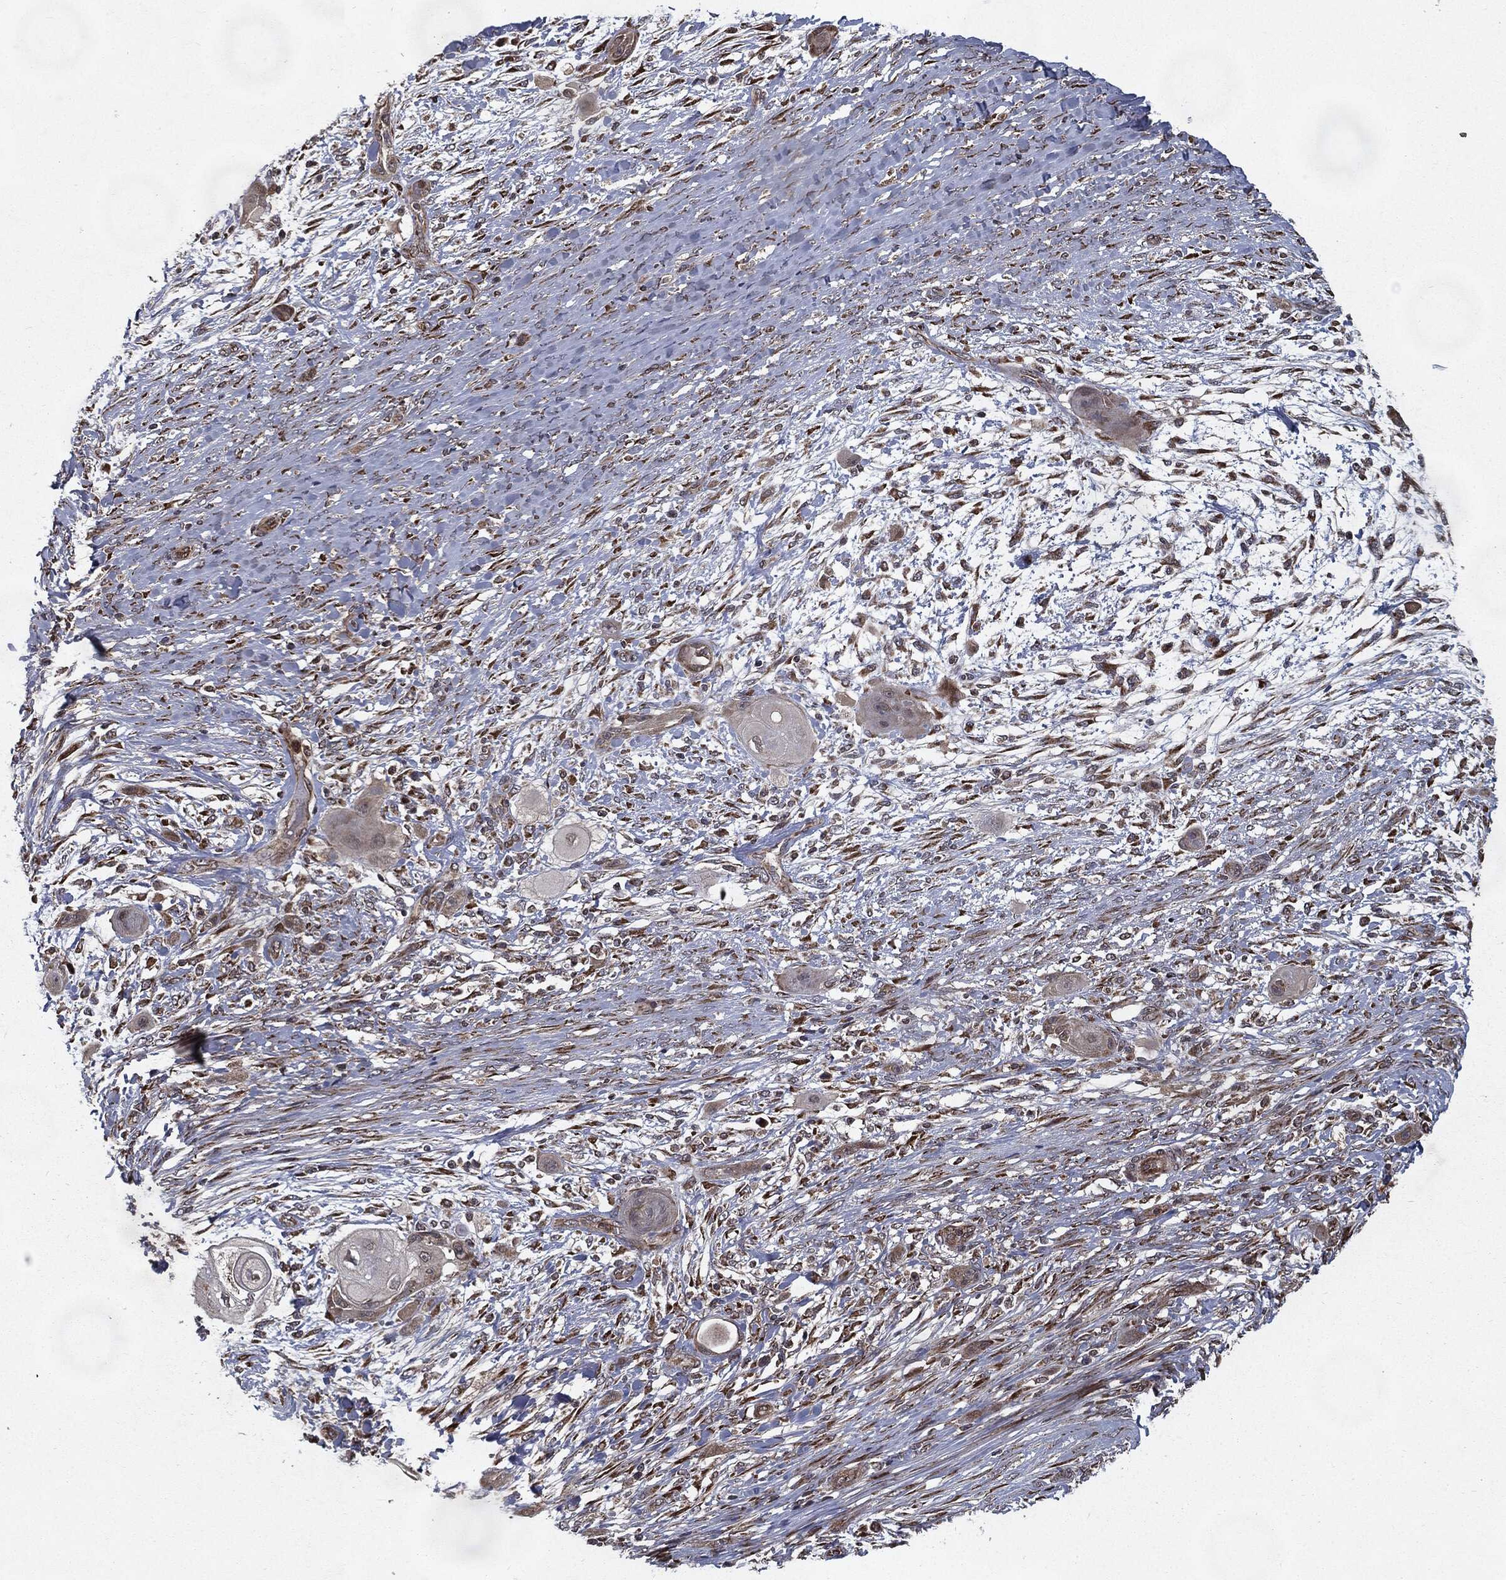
{"staining": {"intensity": "negative", "quantity": "none", "location": "none"}, "tissue": "skin cancer", "cell_type": "Tumor cells", "image_type": "cancer", "snomed": [{"axis": "morphology", "description": "Squamous cell carcinoma, NOS"}, {"axis": "topography", "description": "Skin"}], "caption": "High power microscopy histopathology image of an IHC image of skin cancer (squamous cell carcinoma), revealing no significant positivity in tumor cells.", "gene": "HDAC5", "patient": {"sex": "male", "age": 62}}